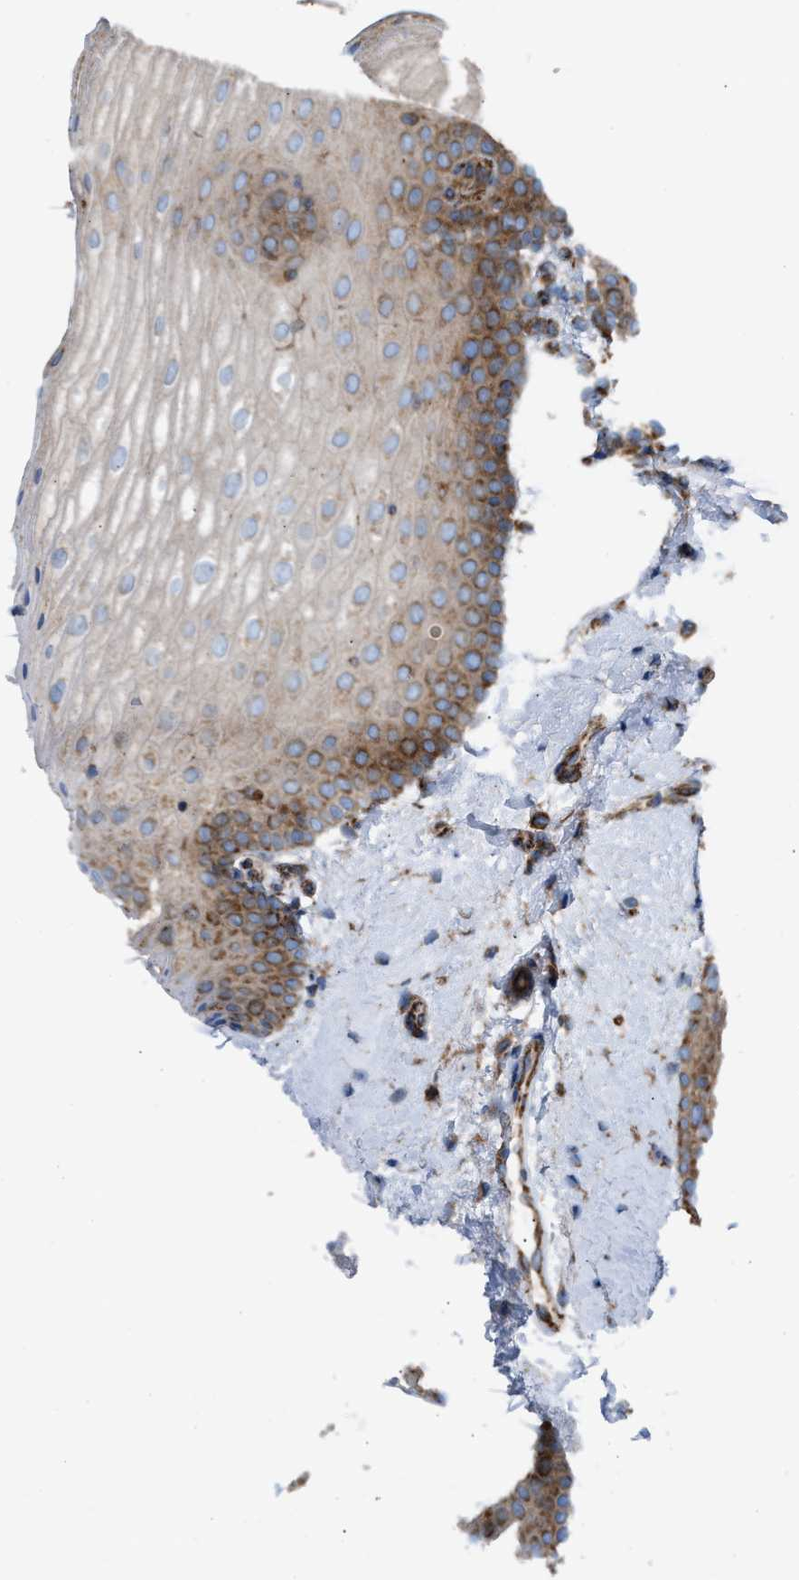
{"staining": {"intensity": "moderate", "quantity": "25%-75%", "location": "cytoplasmic/membranous"}, "tissue": "oral mucosa", "cell_type": "Squamous epithelial cells", "image_type": "normal", "snomed": [{"axis": "morphology", "description": "Normal tissue, NOS"}, {"axis": "topography", "description": "Skin"}, {"axis": "topography", "description": "Oral tissue"}], "caption": "Immunohistochemical staining of normal oral mucosa displays moderate cytoplasmic/membranous protein expression in approximately 25%-75% of squamous epithelial cells.", "gene": "TBC1D15", "patient": {"sex": "male", "age": 84}}